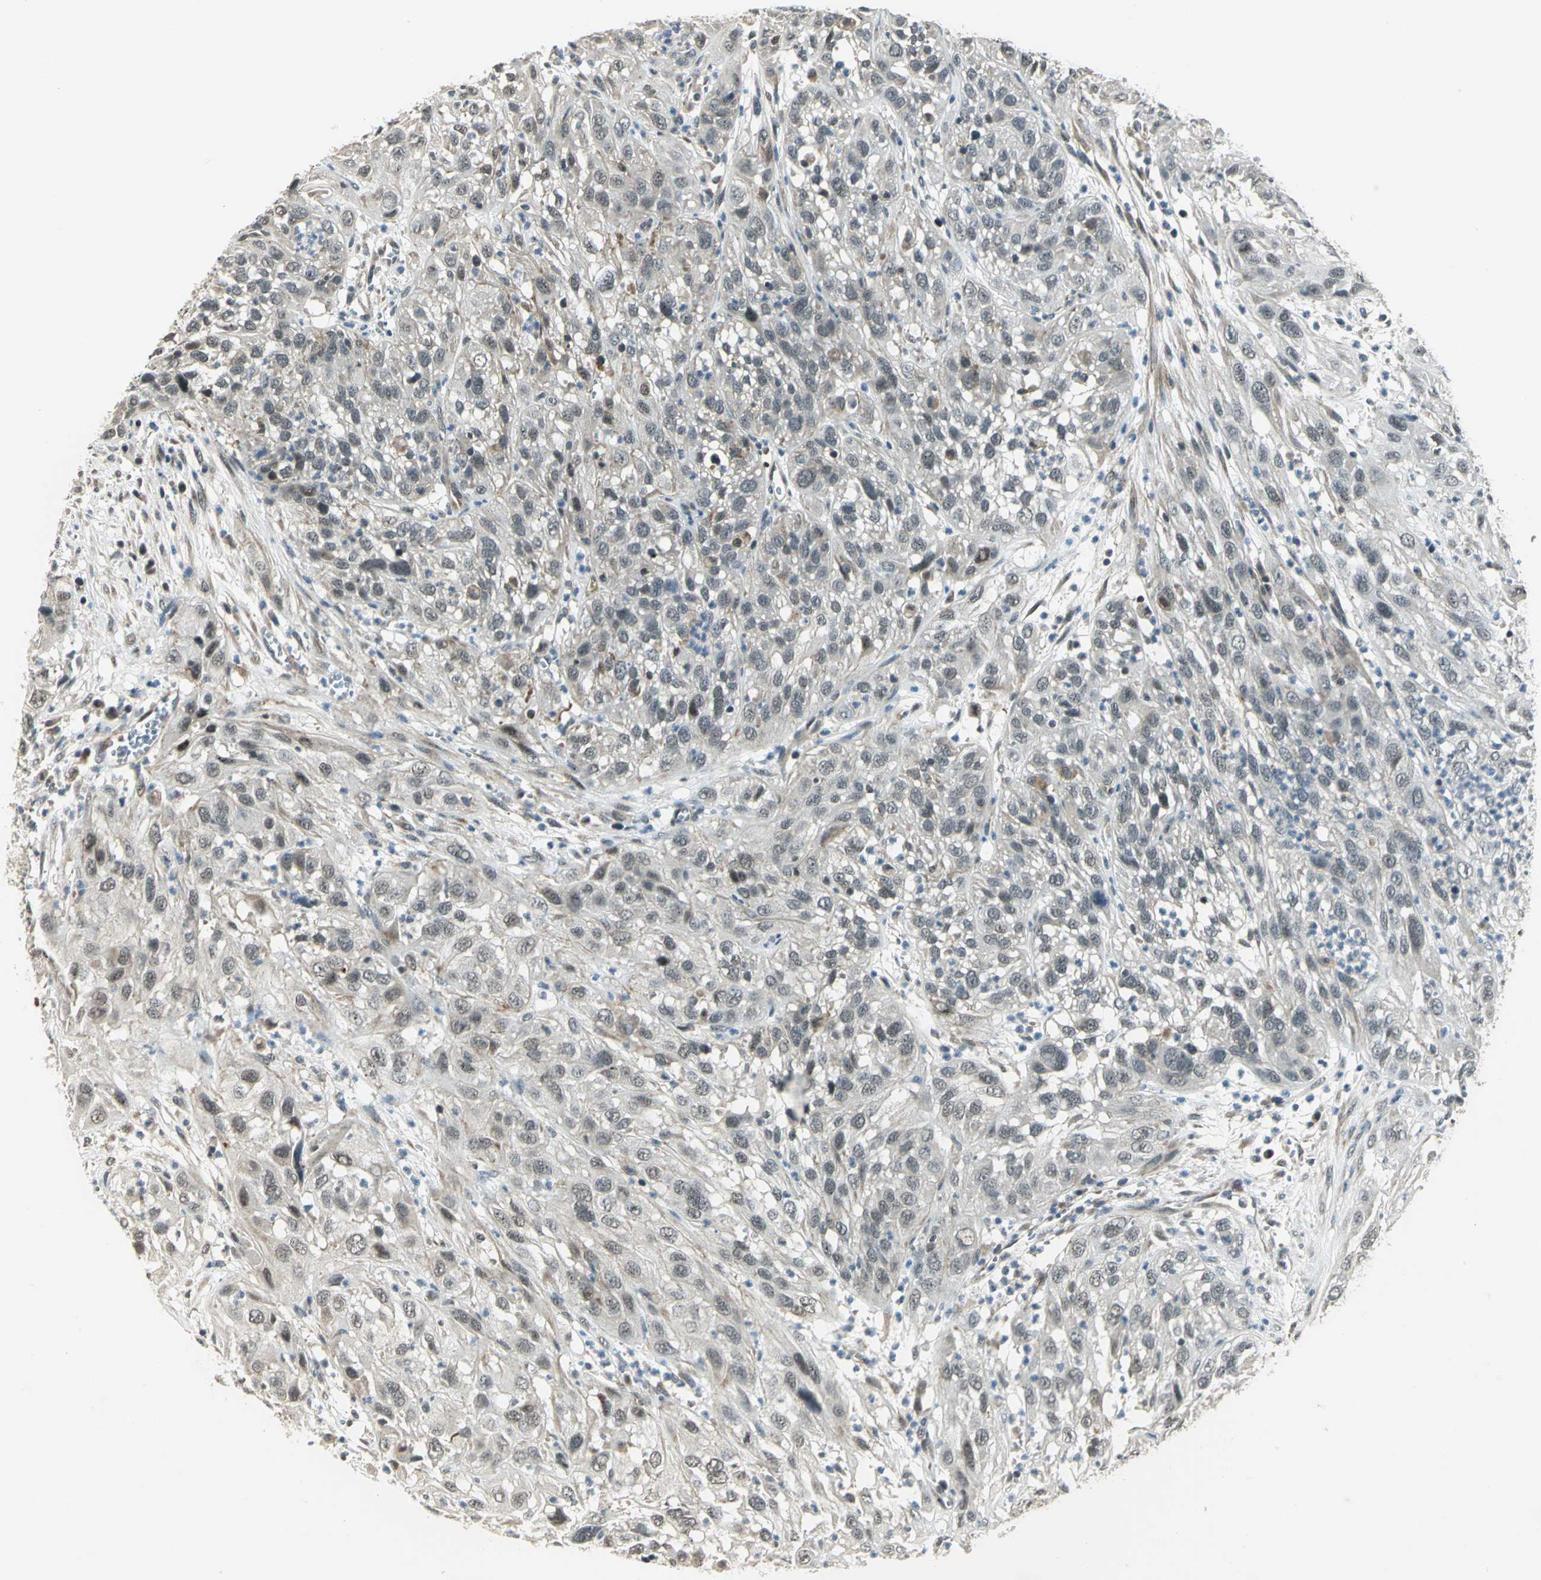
{"staining": {"intensity": "weak", "quantity": "25%-75%", "location": "cytoplasmic/membranous"}, "tissue": "cervical cancer", "cell_type": "Tumor cells", "image_type": "cancer", "snomed": [{"axis": "morphology", "description": "Squamous cell carcinoma, NOS"}, {"axis": "topography", "description": "Cervix"}], "caption": "Immunohistochemical staining of human squamous cell carcinoma (cervical) demonstrates low levels of weak cytoplasmic/membranous positivity in approximately 25%-75% of tumor cells.", "gene": "PLAGL2", "patient": {"sex": "female", "age": 32}}